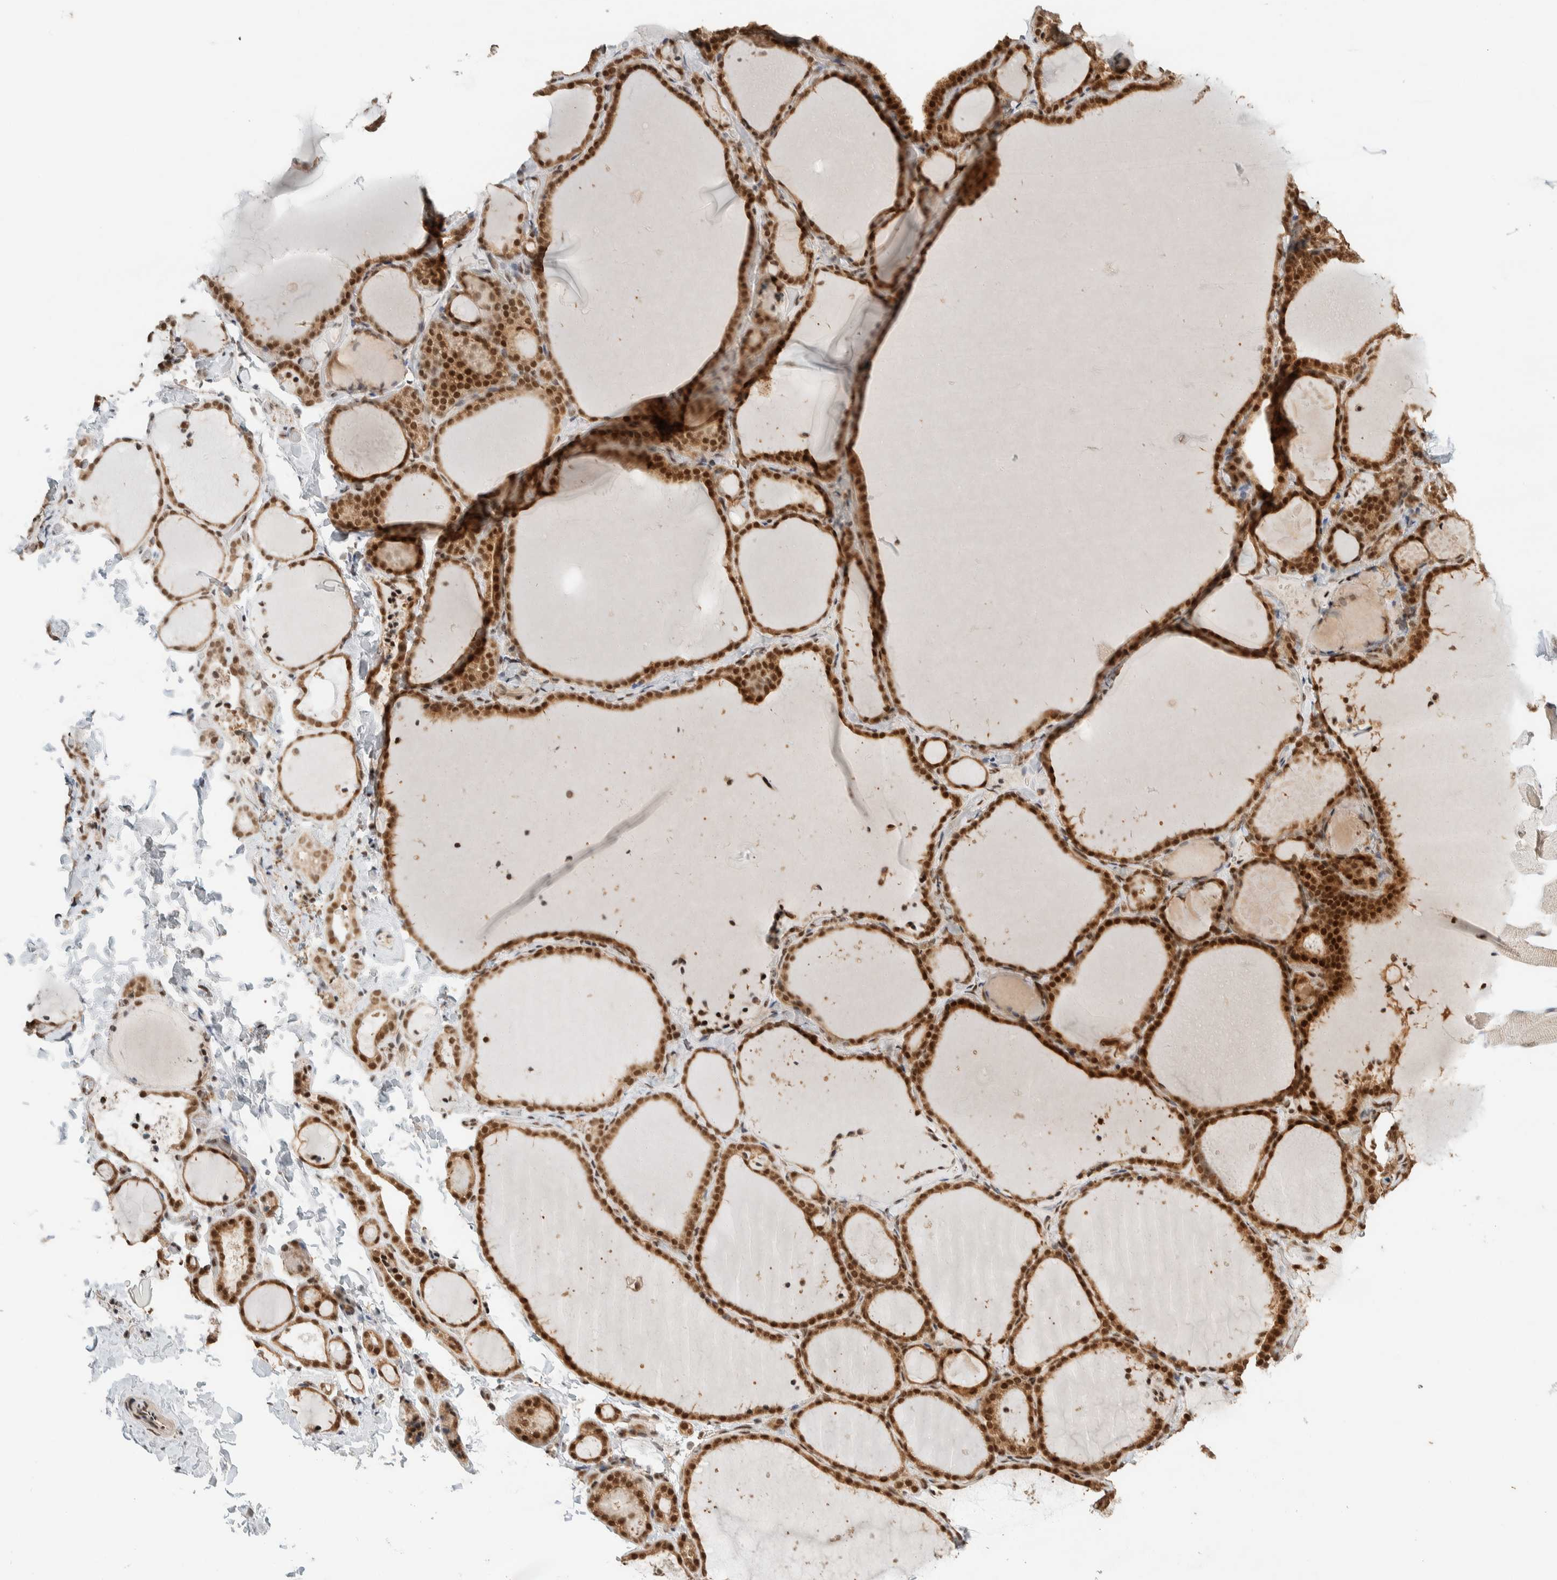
{"staining": {"intensity": "strong", "quantity": ">75%", "location": "cytoplasmic/membranous,nuclear"}, "tissue": "thyroid gland", "cell_type": "Glandular cells", "image_type": "normal", "snomed": [{"axis": "morphology", "description": "Normal tissue, NOS"}, {"axis": "topography", "description": "Thyroid gland"}], "caption": "Strong cytoplasmic/membranous,nuclear expression is present in approximately >75% of glandular cells in unremarkable thyroid gland.", "gene": "ZBTB2", "patient": {"sex": "female", "age": 22}}